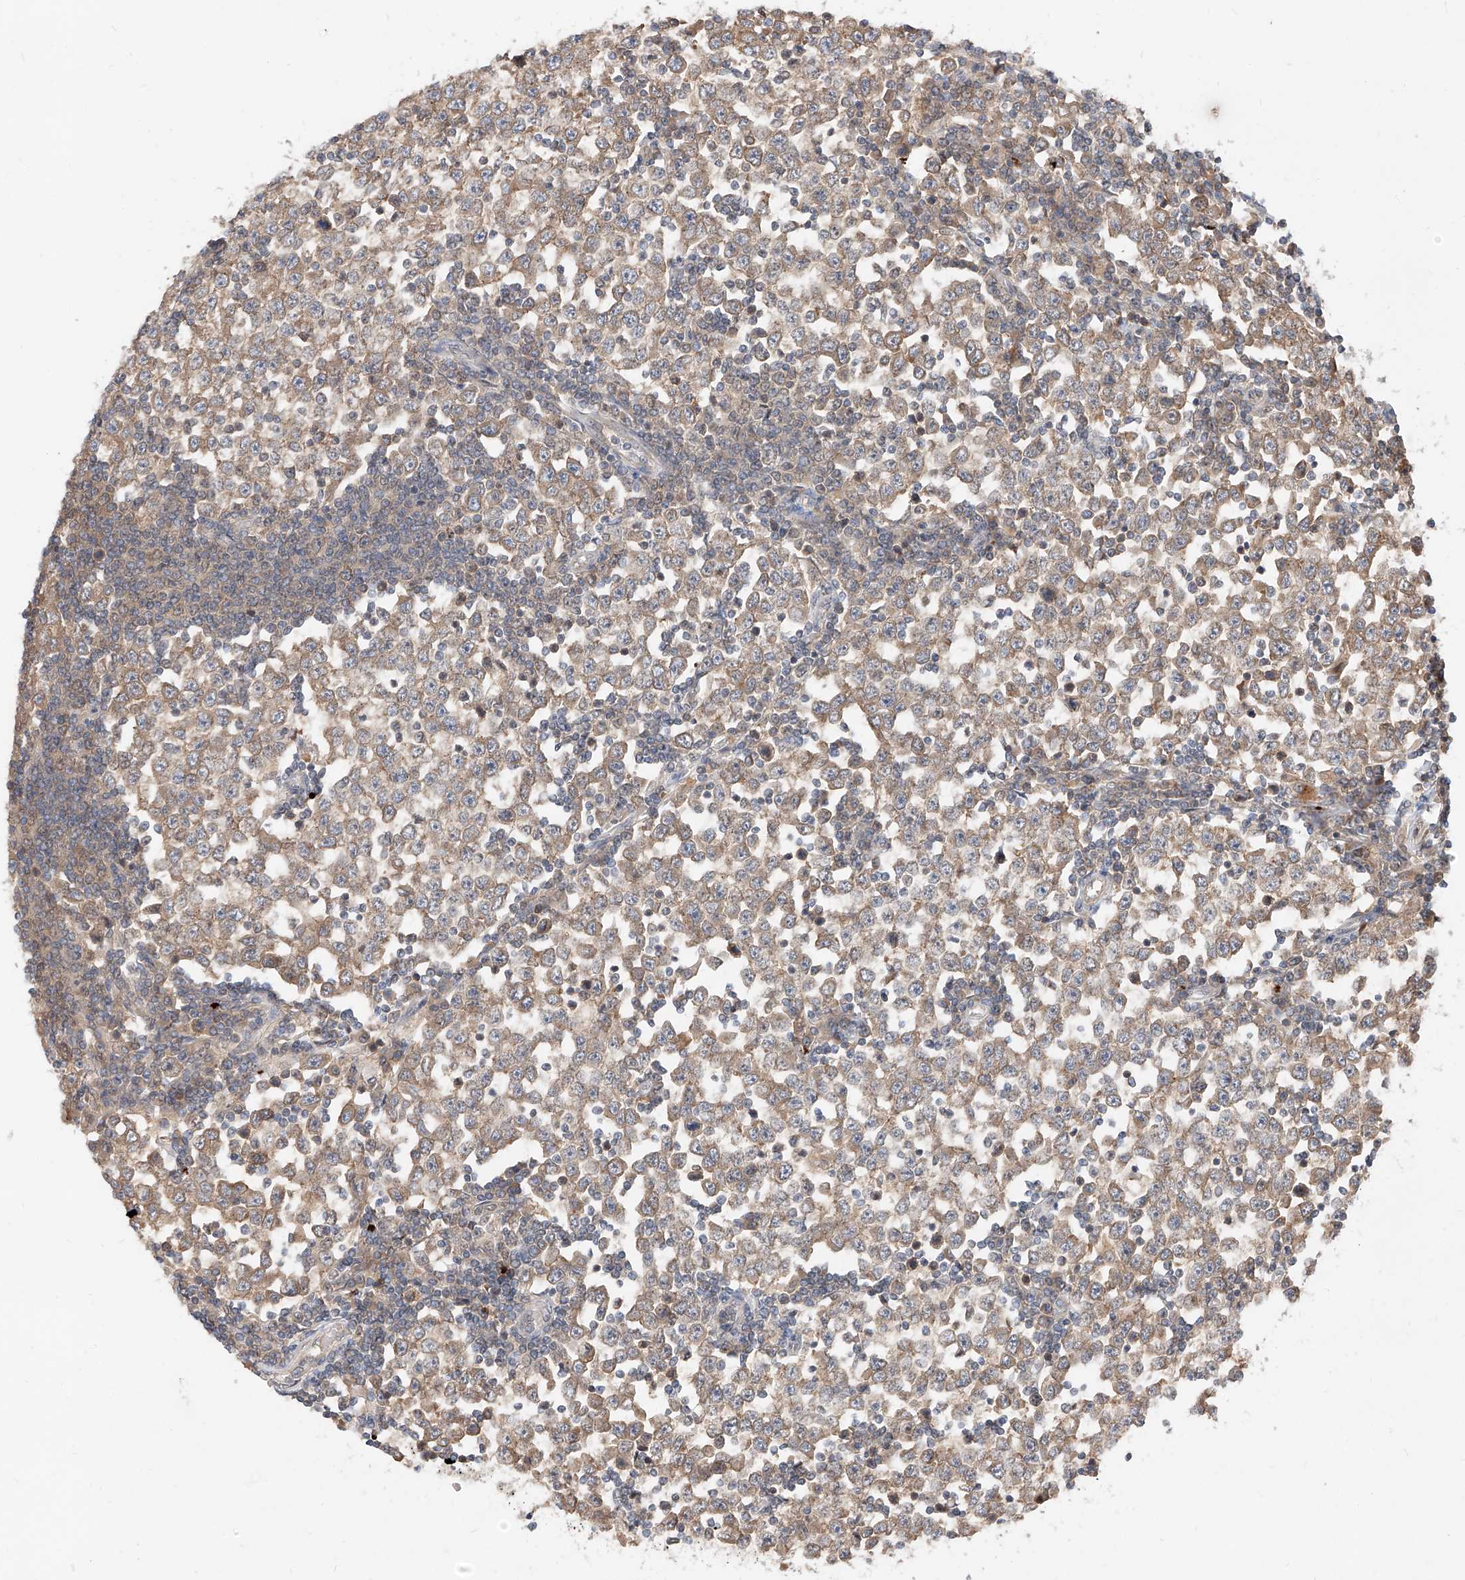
{"staining": {"intensity": "moderate", "quantity": ">75%", "location": "cytoplasmic/membranous"}, "tissue": "testis cancer", "cell_type": "Tumor cells", "image_type": "cancer", "snomed": [{"axis": "morphology", "description": "Seminoma, NOS"}, {"axis": "topography", "description": "Testis"}], "caption": "Immunohistochemical staining of testis cancer (seminoma) exhibits medium levels of moderate cytoplasmic/membranous positivity in approximately >75% of tumor cells. (Stains: DAB (3,3'-diaminobenzidine) in brown, nuclei in blue, Microscopy: brightfield microscopy at high magnification).", "gene": "DIRAS3", "patient": {"sex": "male", "age": 65}}